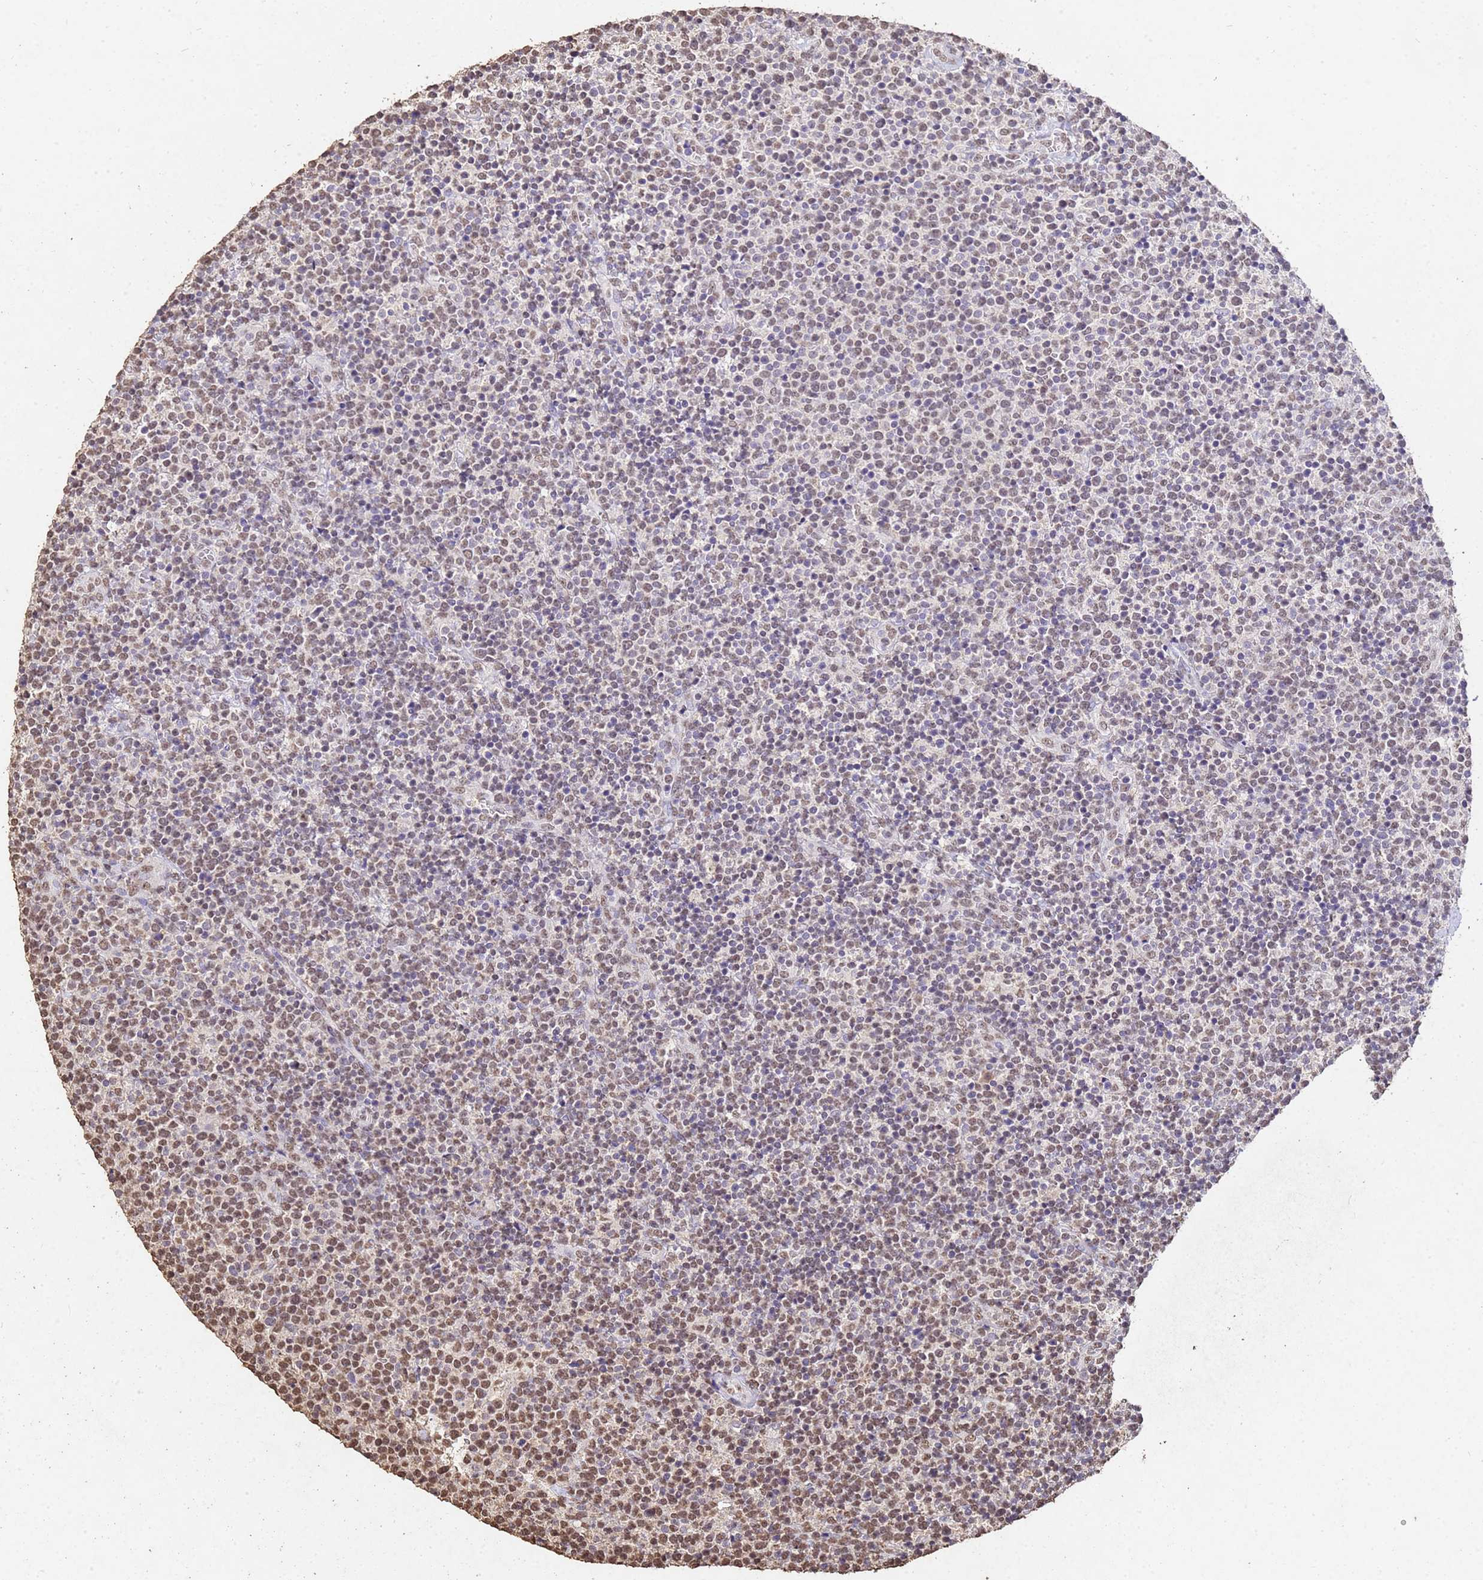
{"staining": {"intensity": "moderate", "quantity": ">75%", "location": "nuclear"}, "tissue": "lymphoma", "cell_type": "Tumor cells", "image_type": "cancer", "snomed": [{"axis": "morphology", "description": "Malignant lymphoma, non-Hodgkin's type, High grade"}, {"axis": "topography", "description": "Lymph node"}], "caption": "Human lymphoma stained with a brown dye exhibits moderate nuclear positive positivity in approximately >75% of tumor cells.", "gene": "MYOCD", "patient": {"sex": "male", "age": 61}}